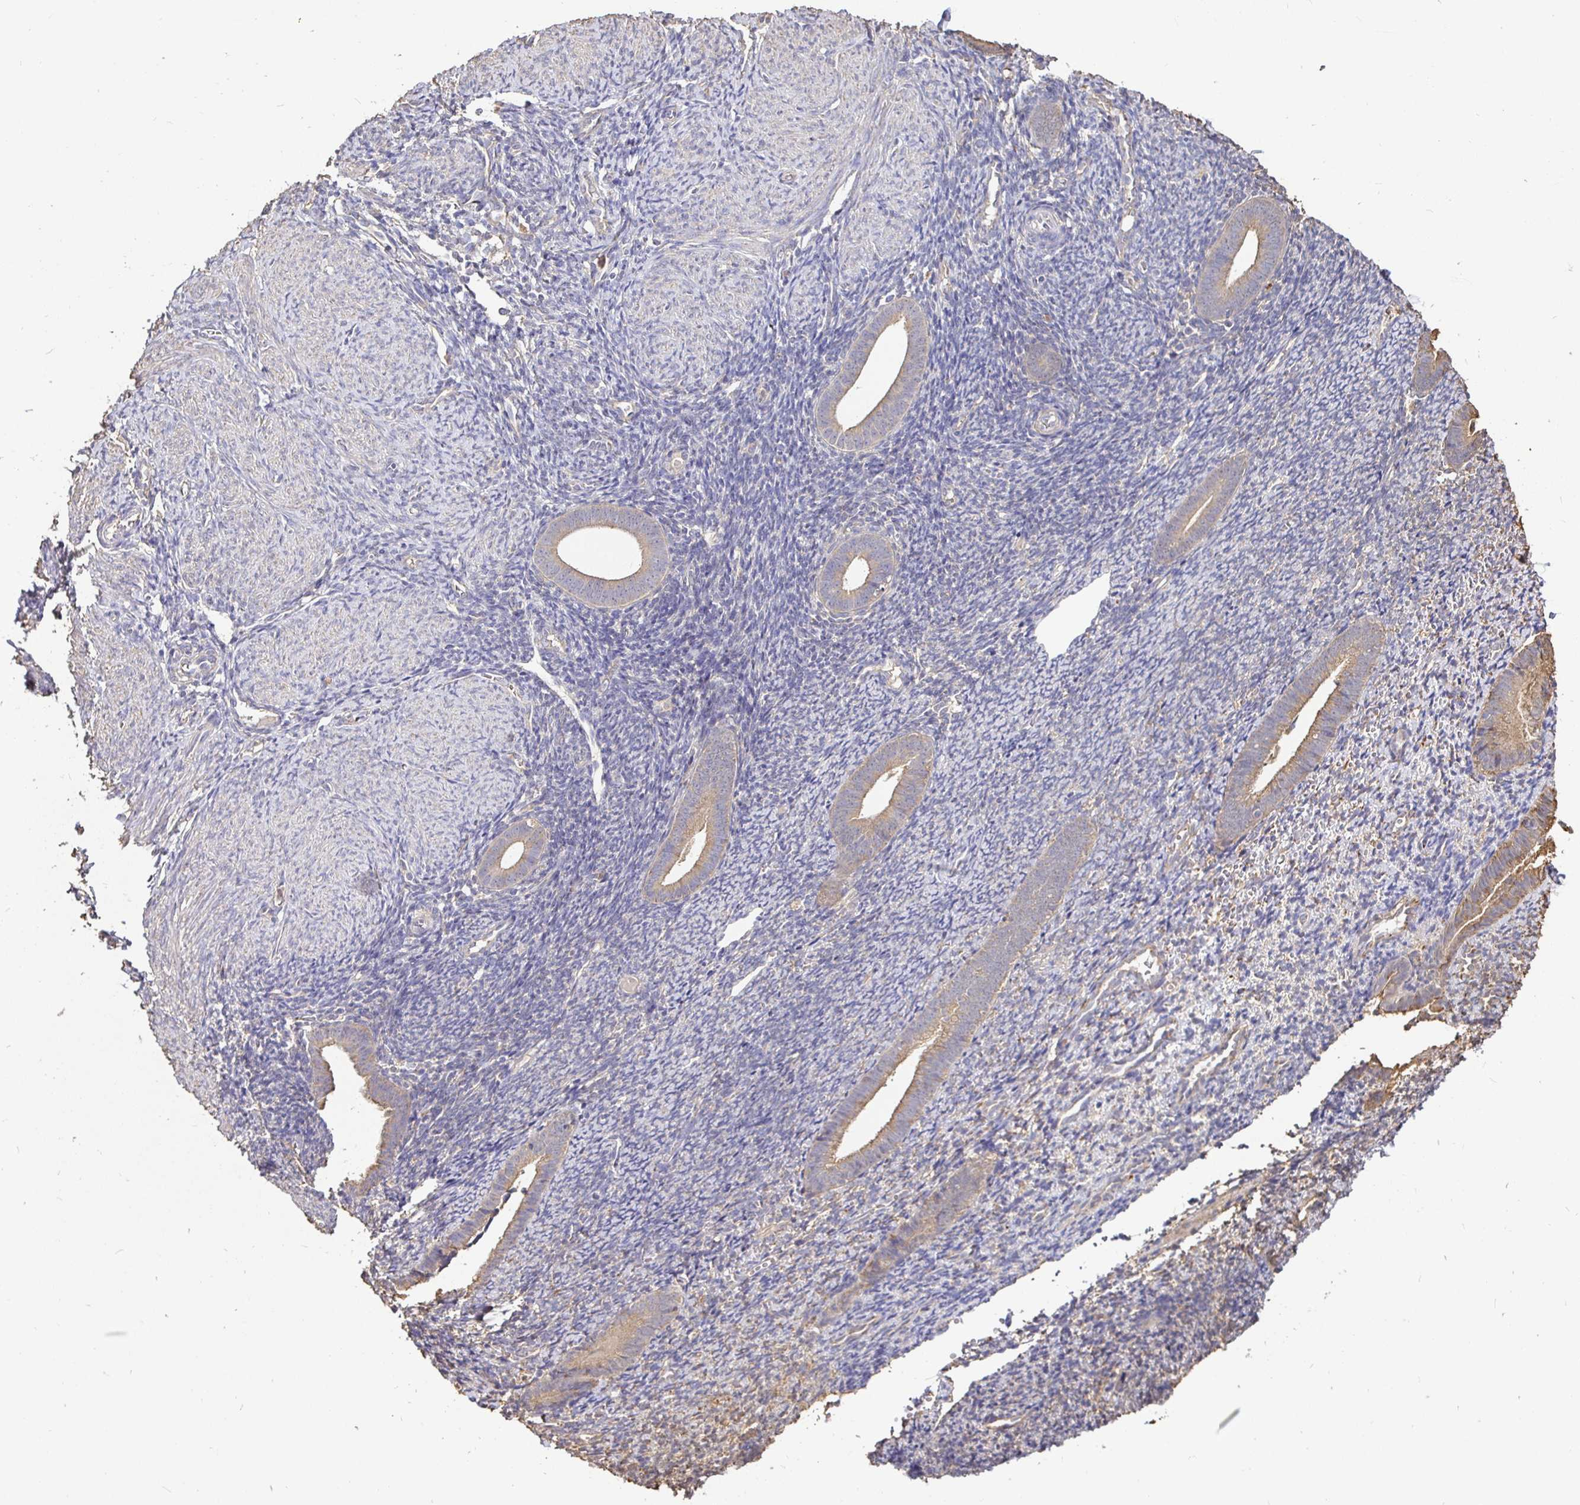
{"staining": {"intensity": "negative", "quantity": "none", "location": "none"}, "tissue": "endometrium", "cell_type": "Cells in endometrial stroma", "image_type": "normal", "snomed": [{"axis": "morphology", "description": "Normal tissue, NOS"}, {"axis": "topography", "description": "Endometrium"}], "caption": "The image demonstrates no staining of cells in endometrial stroma in unremarkable endometrium.", "gene": "MAPK8IP3", "patient": {"sex": "female", "age": 39}}